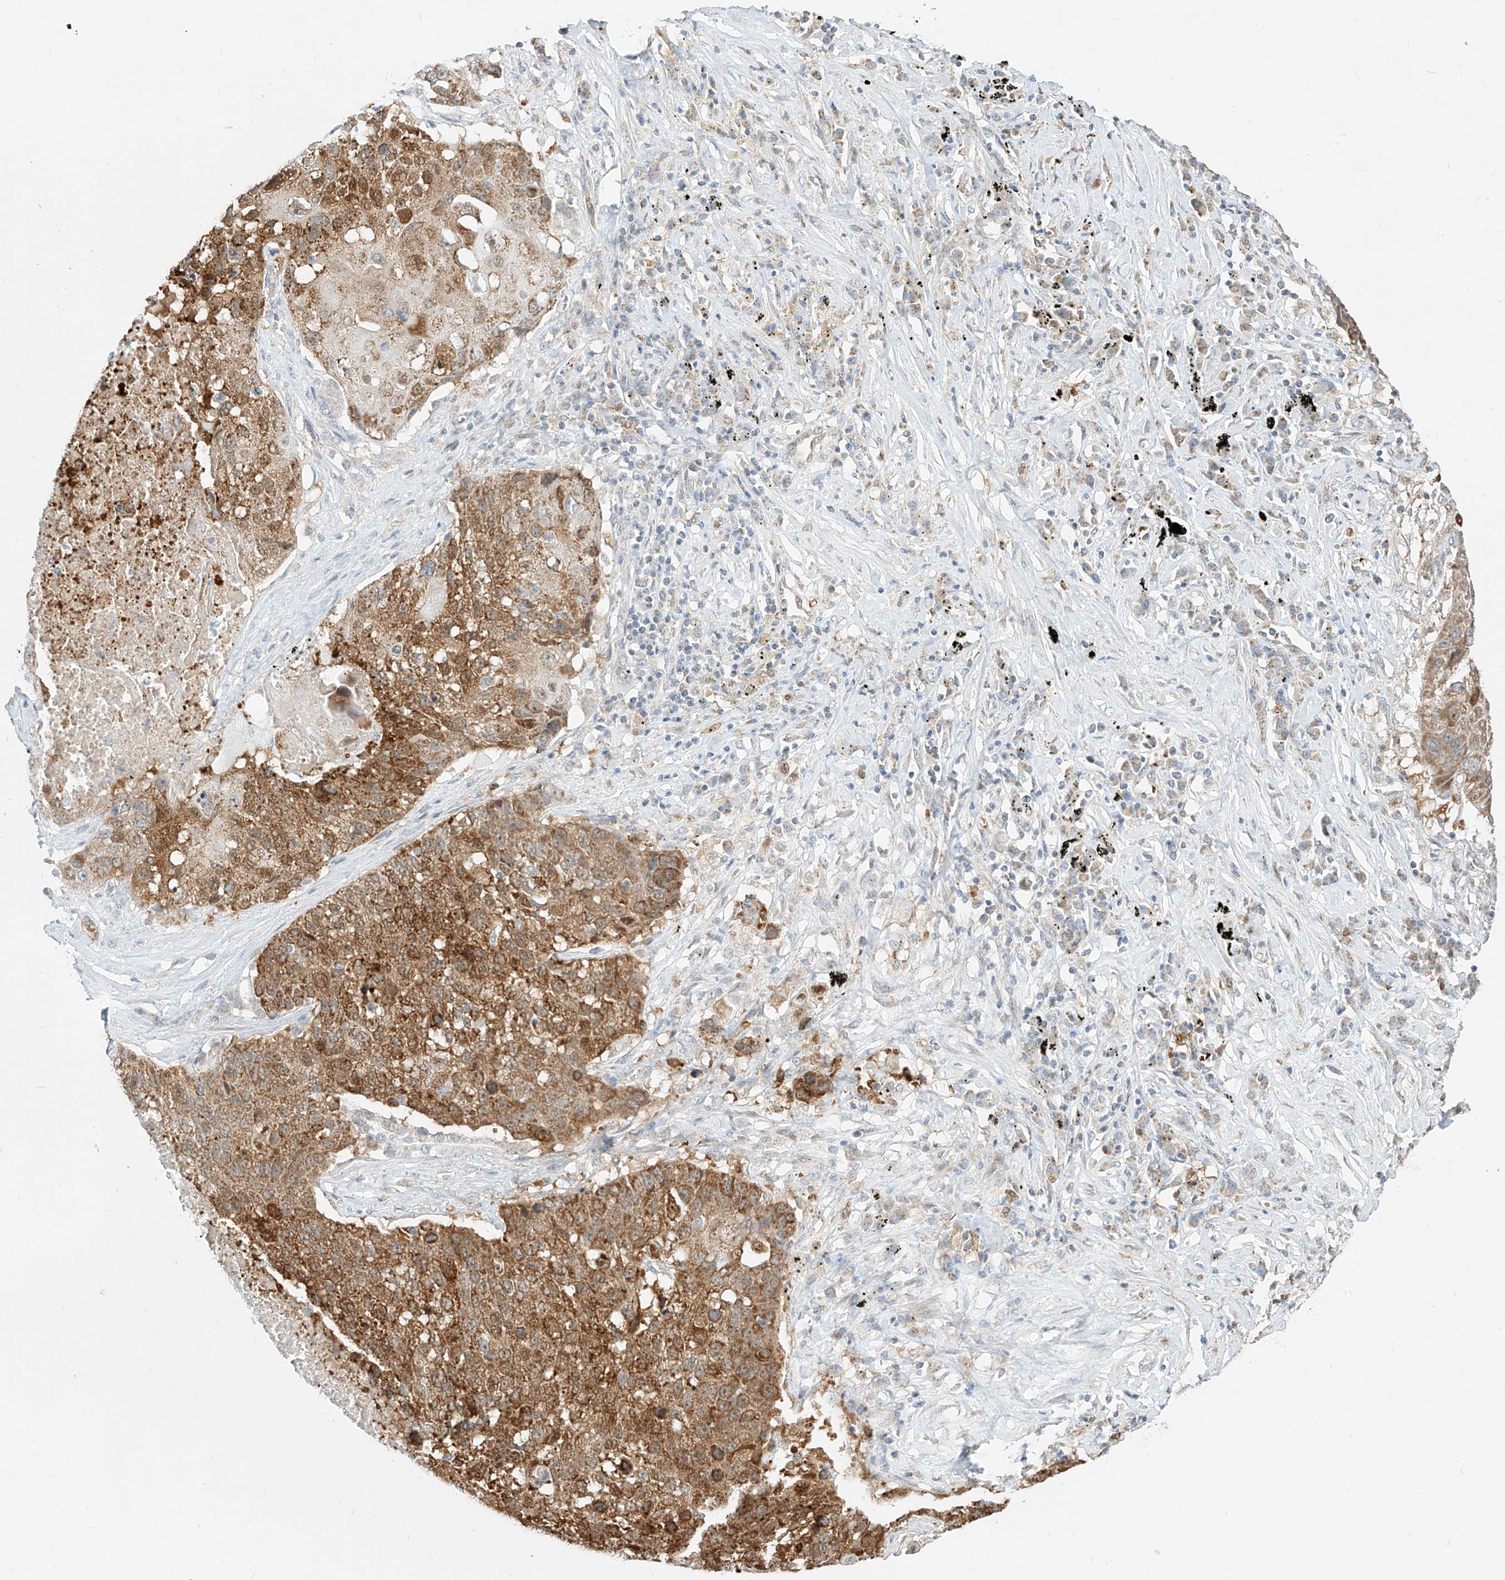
{"staining": {"intensity": "moderate", "quantity": ">75%", "location": "cytoplasmic/membranous,nuclear"}, "tissue": "lung cancer", "cell_type": "Tumor cells", "image_type": "cancer", "snomed": [{"axis": "morphology", "description": "Squamous cell carcinoma, NOS"}, {"axis": "topography", "description": "Lung"}], "caption": "Protein staining exhibits moderate cytoplasmic/membranous and nuclear staining in about >75% of tumor cells in lung squamous cell carcinoma.", "gene": "MTUS2", "patient": {"sex": "male", "age": 61}}